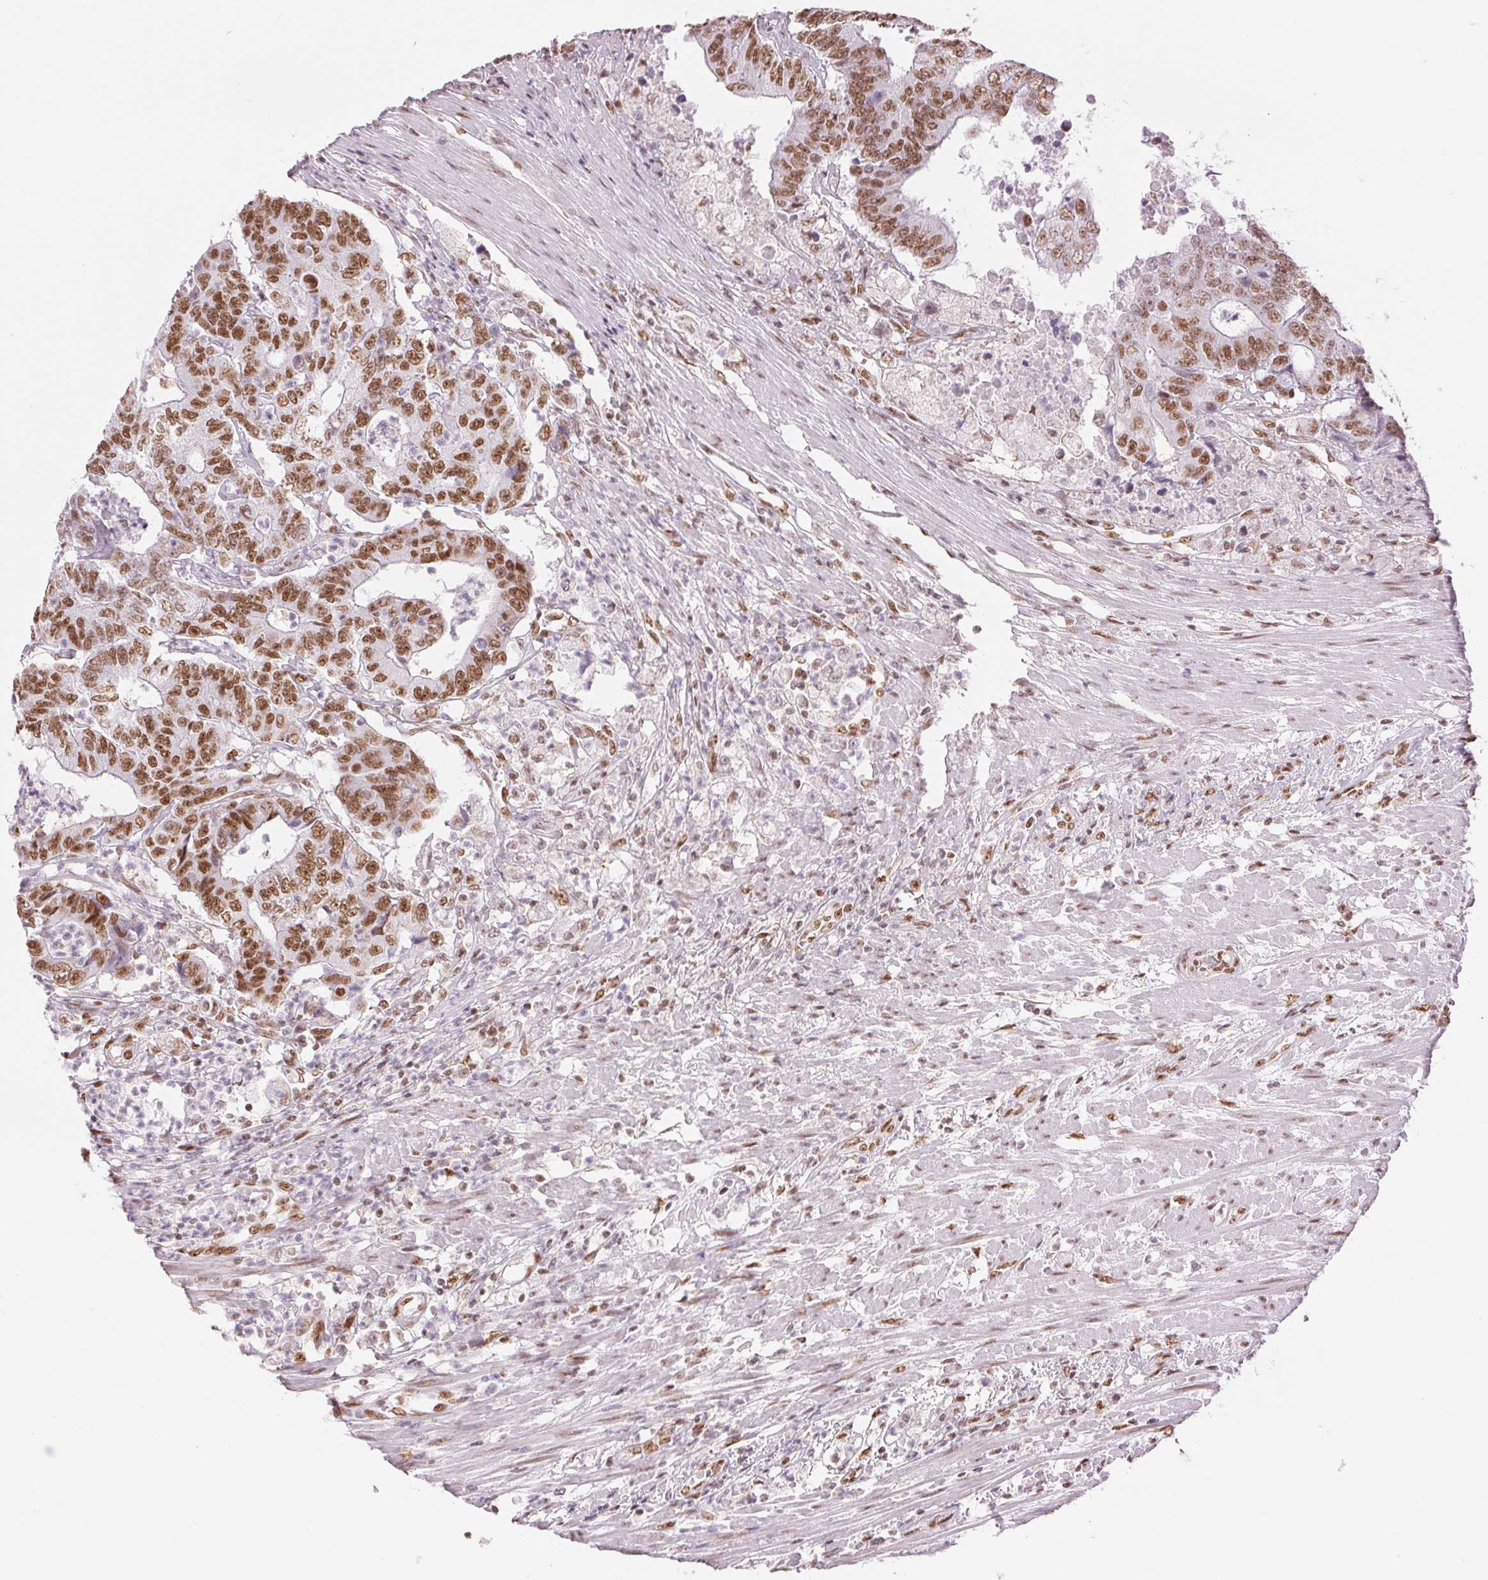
{"staining": {"intensity": "moderate", "quantity": ">75%", "location": "nuclear"}, "tissue": "colorectal cancer", "cell_type": "Tumor cells", "image_type": "cancer", "snomed": [{"axis": "morphology", "description": "Adenocarcinoma, NOS"}, {"axis": "topography", "description": "Colon"}], "caption": "Approximately >75% of tumor cells in human colorectal cancer exhibit moderate nuclear protein positivity as visualized by brown immunohistochemical staining.", "gene": "ZFR2", "patient": {"sex": "female", "age": 48}}